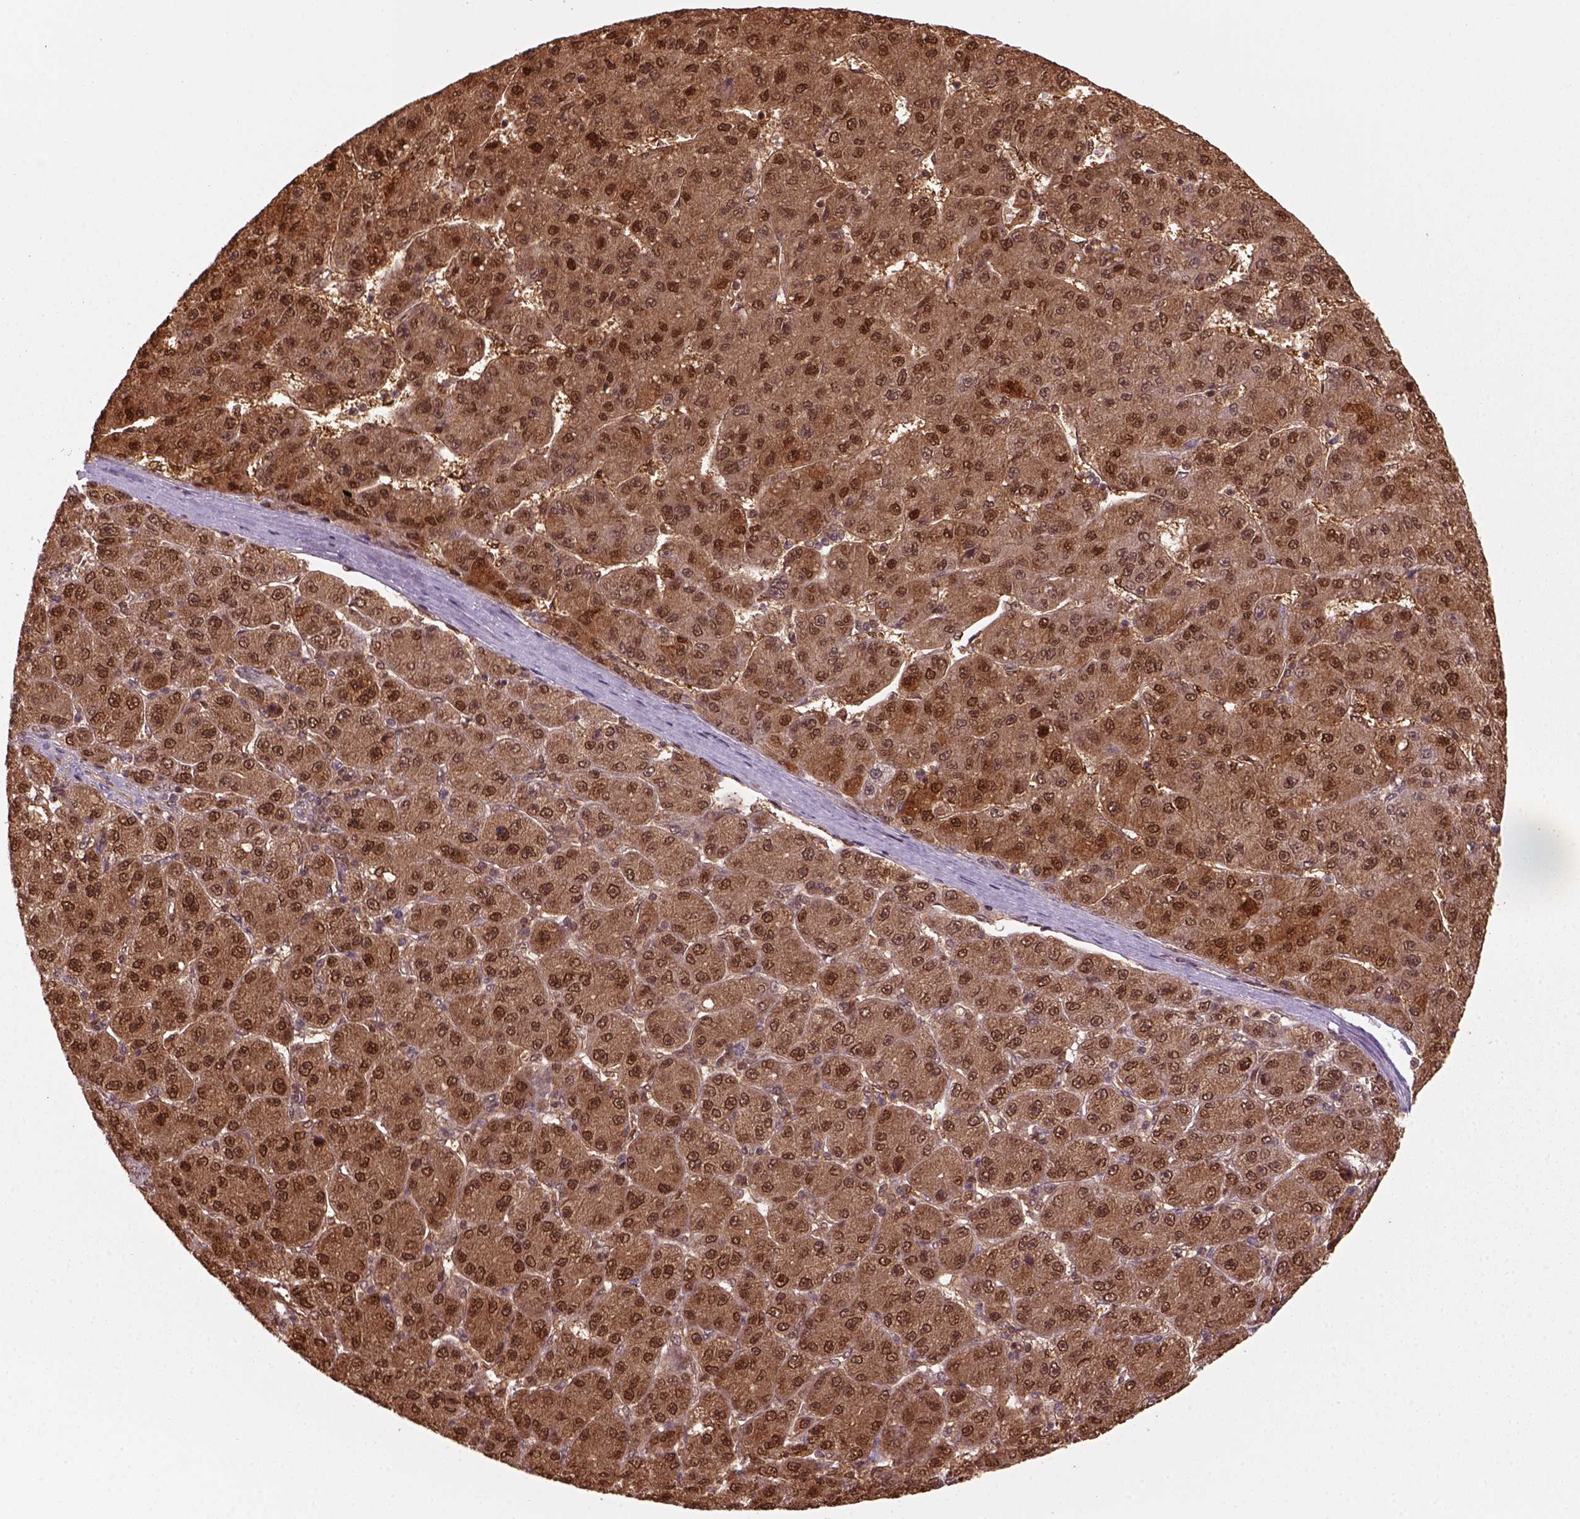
{"staining": {"intensity": "moderate", "quantity": ">75%", "location": "cytoplasmic/membranous,nuclear"}, "tissue": "liver cancer", "cell_type": "Tumor cells", "image_type": "cancer", "snomed": [{"axis": "morphology", "description": "Carcinoma, Hepatocellular, NOS"}, {"axis": "topography", "description": "Liver"}], "caption": "The immunohistochemical stain highlights moderate cytoplasmic/membranous and nuclear staining in tumor cells of liver hepatocellular carcinoma tissue.", "gene": "GOT1", "patient": {"sex": "male", "age": 67}}